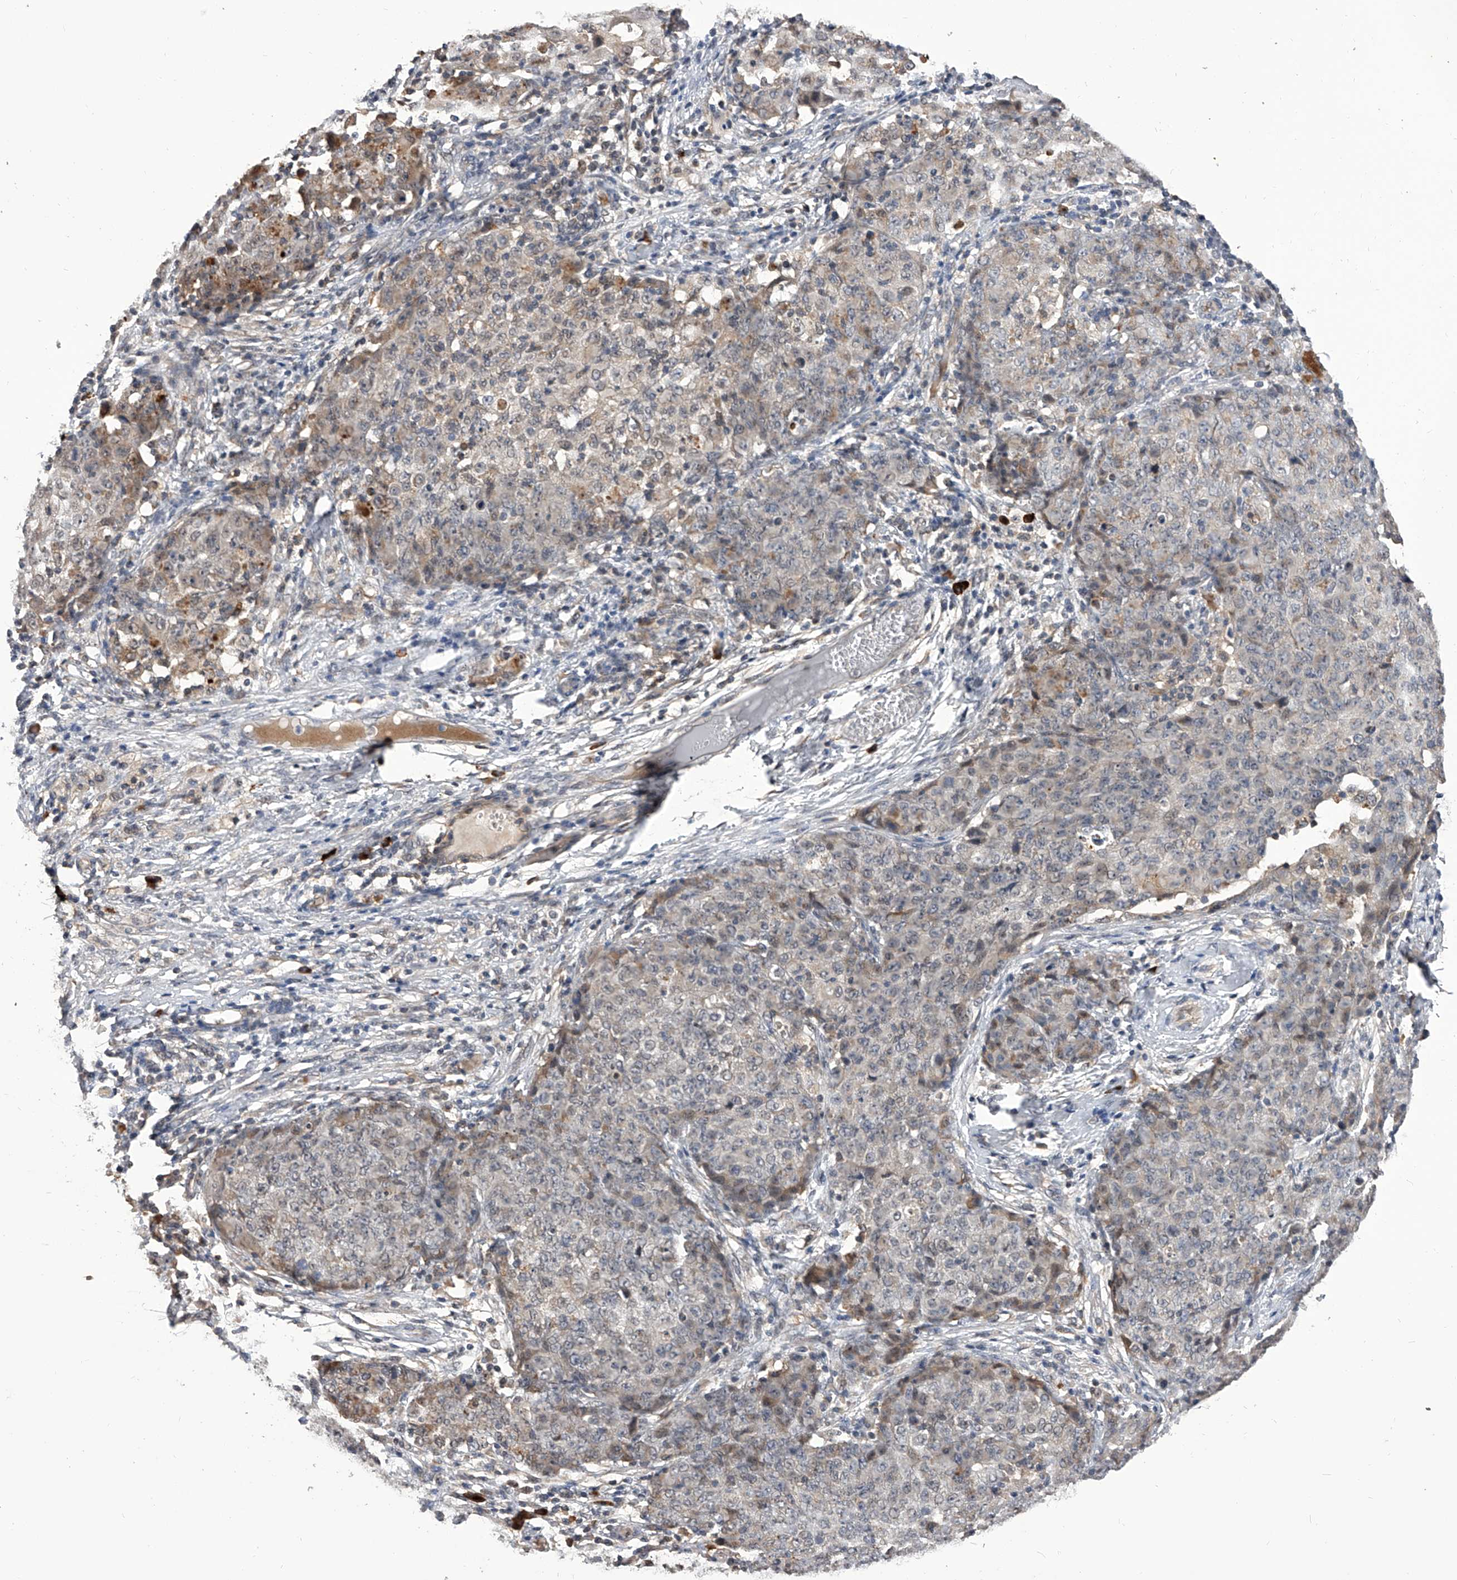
{"staining": {"intensity": "weak", "quantity": "<25%", "location": "cytoplasmic/membranous"}, "tissue": "ovarian cancer", "cell_type": "Tumor cells", "image_type": "cancer", "snomed": [{"axis": "morphology", "description": "Carcinoma, endometroid"}, {"axis": "topography", "description": "Ovary"}], "caption": "DAB (3,3'-diaminobenzidine) immunohistochemical staining of human ovarian cancer demonstrates no significant staining in tumor cells. (DAB immunohistochemistry (IHC), high magnification).", "gene": "CFAP410", "patient": {"sex": "female", "age": 42}}